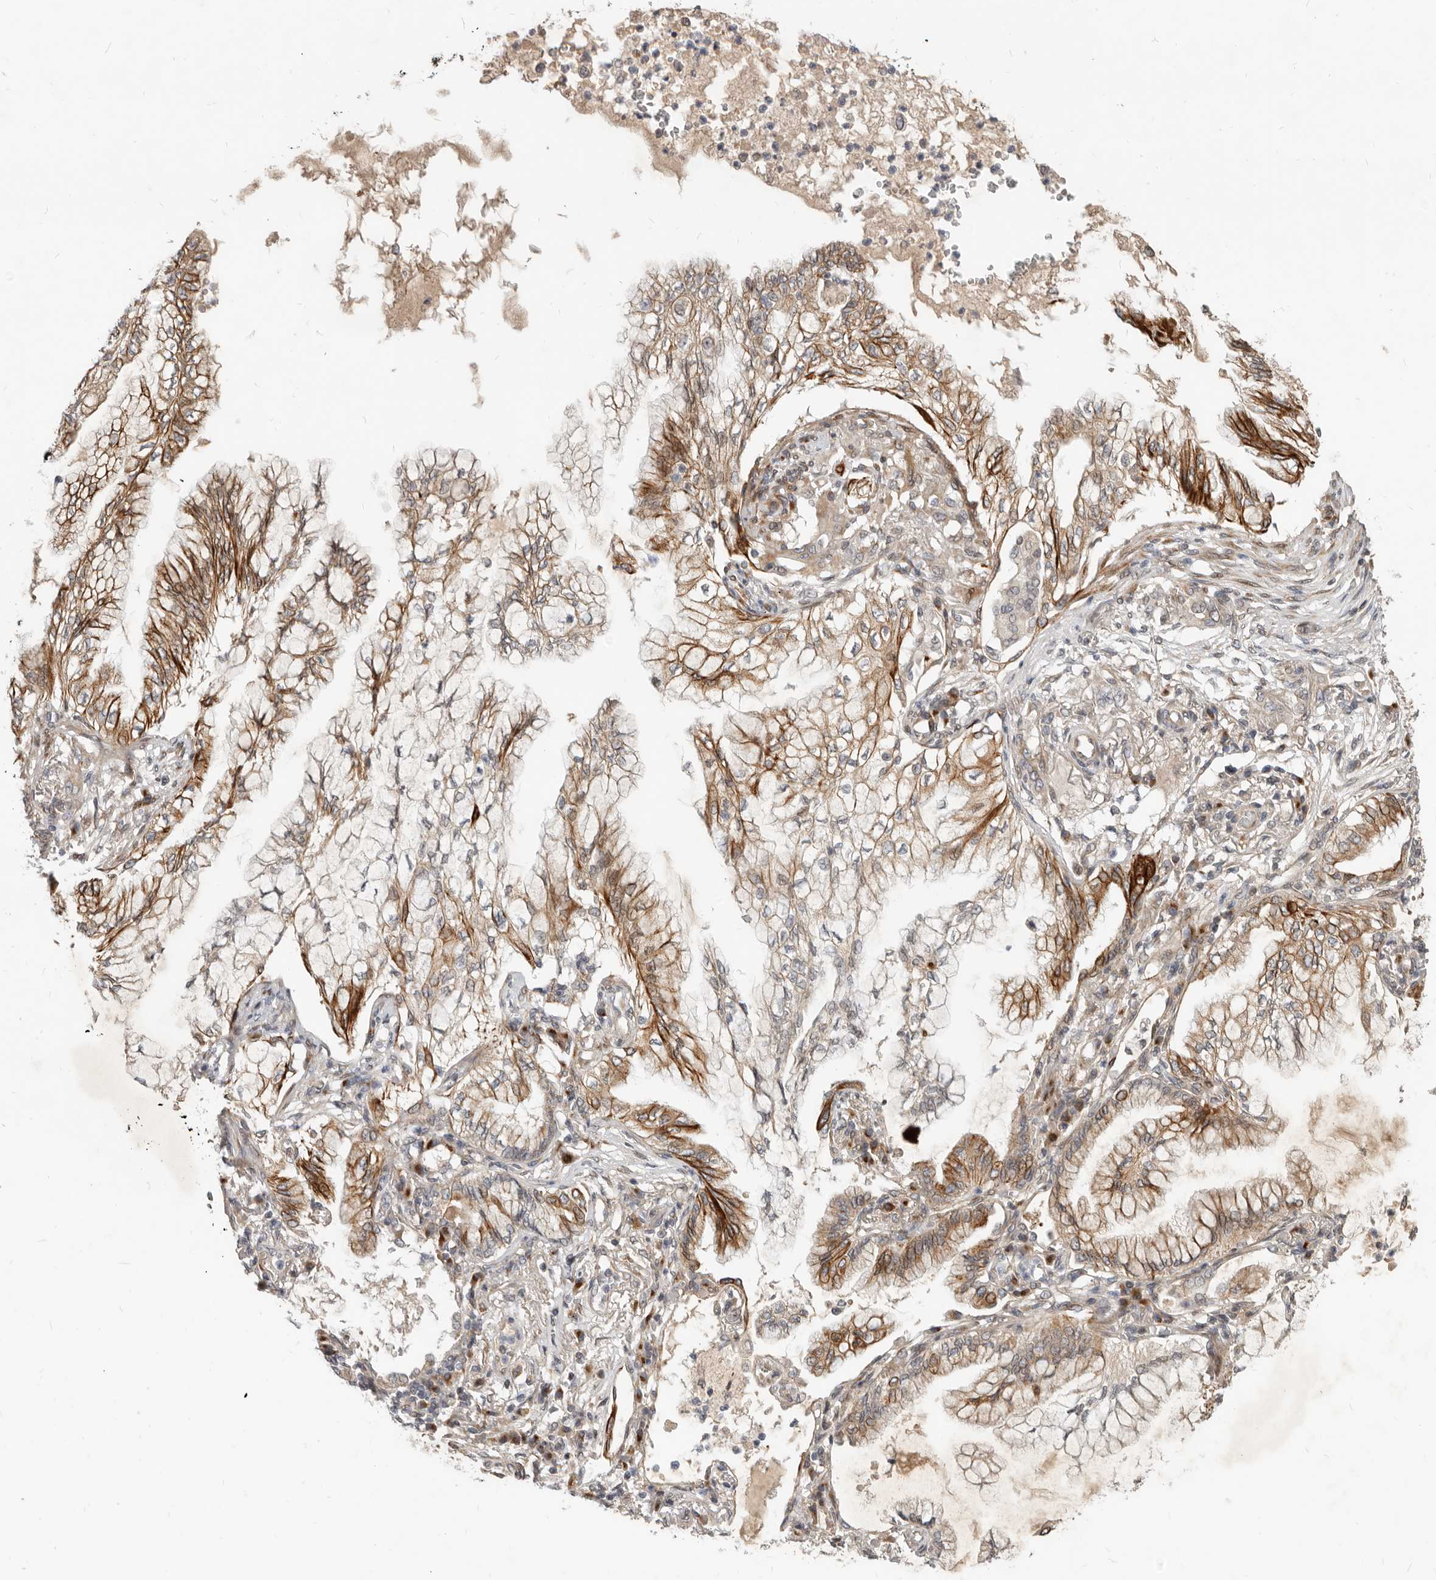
{"staining": {"intensity": "moderate", "quantity": ">75%", "location": "cytoplasmic/membranous"}, "tissue": "lung cancer", "cell_type": "Tumor cells", "image_type": "cancer", "snomed": [{"axis": "morphology", "description": "Adenocarcinoma, NOS"}, {"axis": "topography", "description": "Lung"}], "caption": "Immunohistochemistry of lung cancer (adenocarcinoma) shows medium levels of moderate cytoplasmic/membranous expression in approximately >75% of tumor cells. The staining was performed using DAB, with brown indicating positive protein expression. Nuclei are stained blue with hematoxylin.", "gene": "NPY4R", "patient": {"sex": "female", "age": 70}}